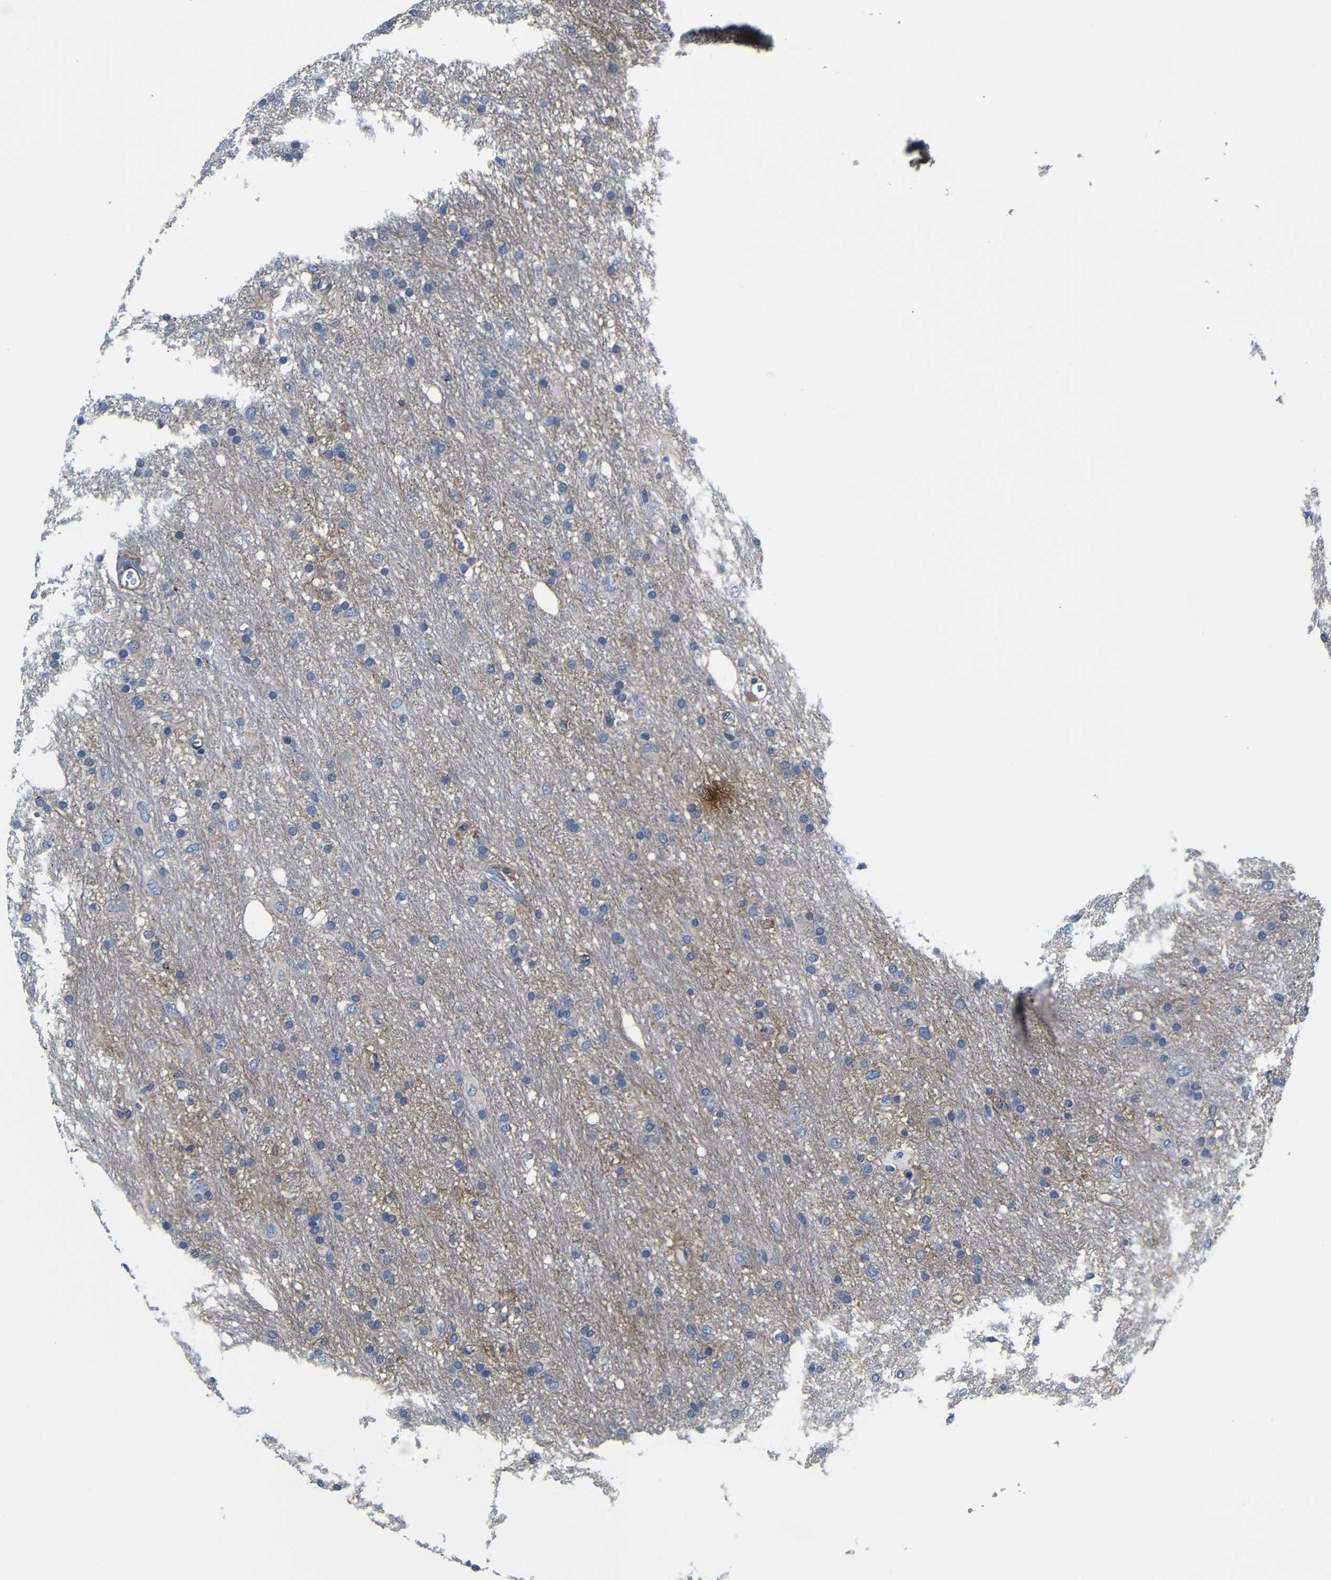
{"staining": {"intensity": "moderate", "quantity": "<25%", "location": "cytoplasmic/membranous"}, "tissue": "glioma", "cell_type": "Tumor cells", "image_type": "cancer", "snomed": [{"axis": "morphology", "description": "Glioma, malignant, Low grade"}, {"axis": "topography", "description": "Brain"}], "caption": "A histopathology image of human low-grade glioma (malignant) stained for a protein displays moderate cytoplasmic/membranous brown staining in tumor cells.", "gene": "AFDN", "patient": {"sex": "male", "age": 77}}